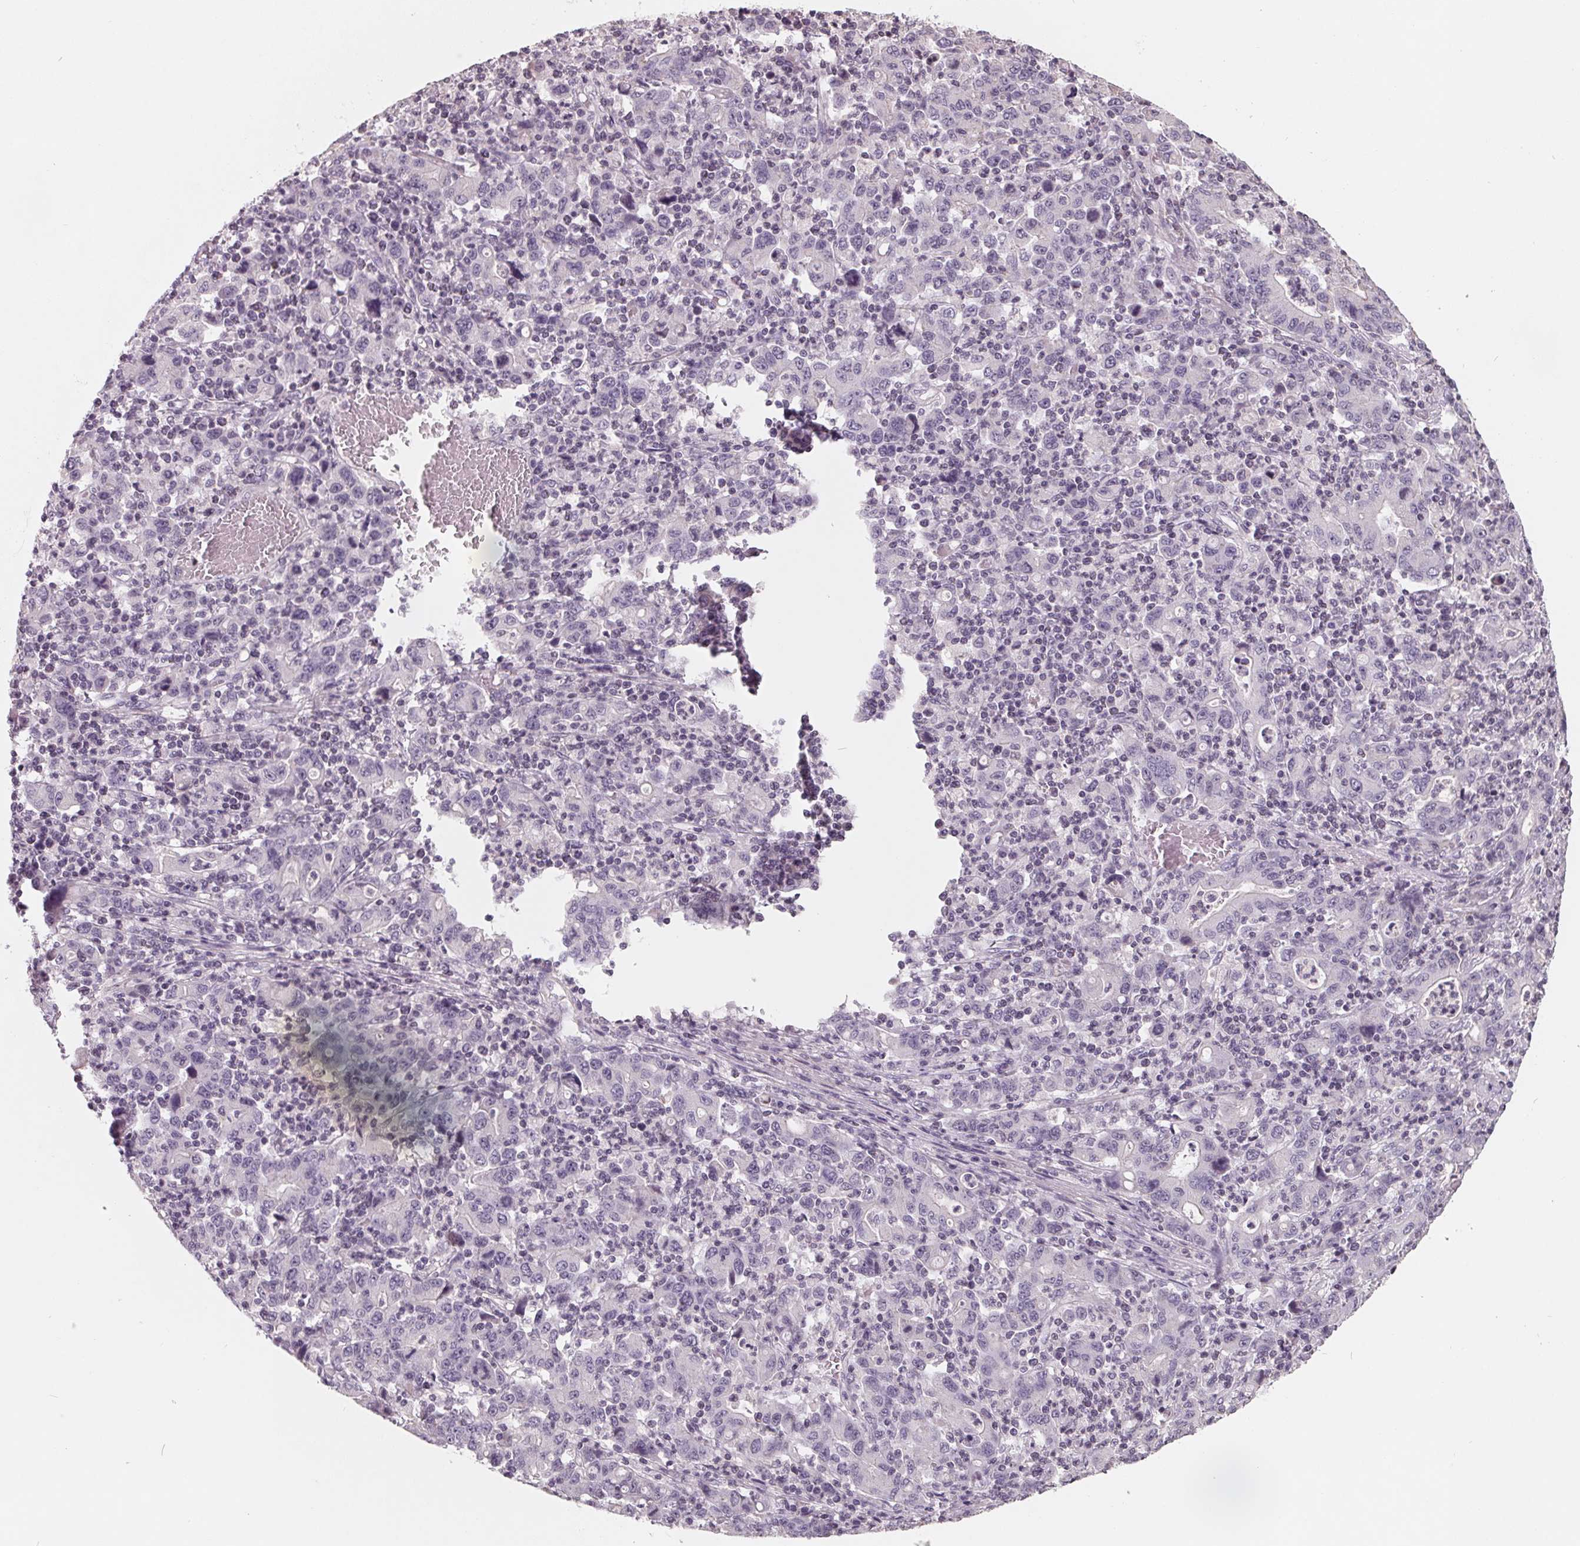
{"staining": {"intensity": "negative", "quantity": "none", "location": "none"}, "tissue": "stomach cancer", "cell_type": "Tumor cells", "image_type": "cancer", "snomed": [{"axis": "morphology", "description": "Adenocarcinoma, NOS"}, {"axis": "topography", "description": "Stomach, upper"}], "caption": "The immunohistochemistry (IHC) histopathology image has no significant expression in tumor cells of stomach adenocarcinoma tissue. (Stains: DAB IHC with hematoxylin counter stain, Microscopy: brightfield microscopy at high magnification).", "gene": "FTCD", "patient": {"sex": "male", "age": 69}}